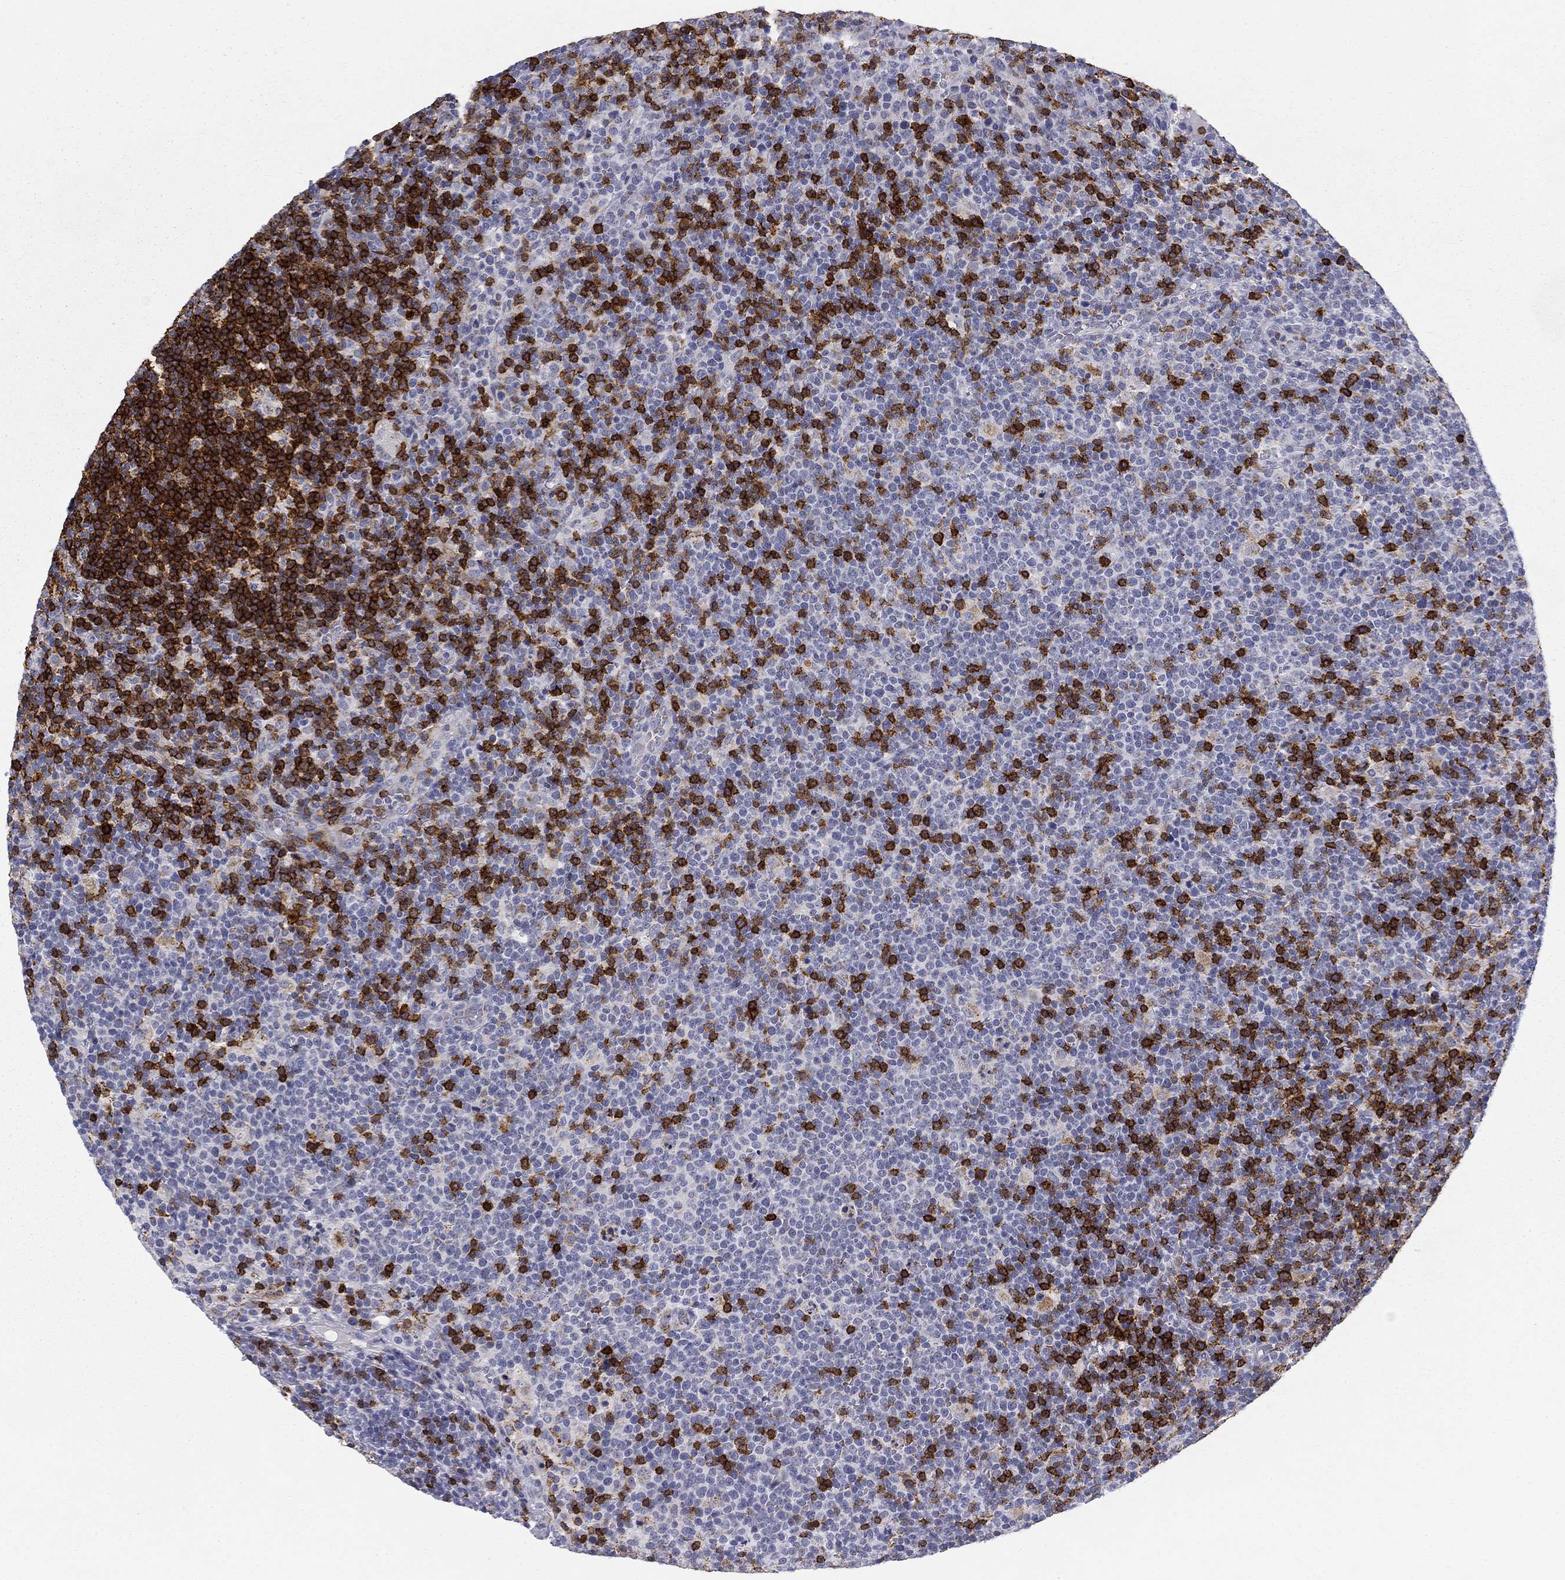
{"staining": {"intensity": "strong", "quantity": "25%-75%", "location": "cytoplasmic/membranous"}, "tissue": "lymphoma", "cell_type": "Tumor cells", "image_type": "cancer", "snomed": [{"axis": "morphology", "description": "Malignant lymphoma, non-Hodgkin's type, High grade"}, {"axis": "topography", "description": "Lymph node"}], "caption": "The micrograph displays a brown stain indicating the presence of a protein in the cytoplasmic/membranous of tumor cells in lymphoma.", "gene": "TRAT1", "patient": {"sex": "male", "age": 61}}